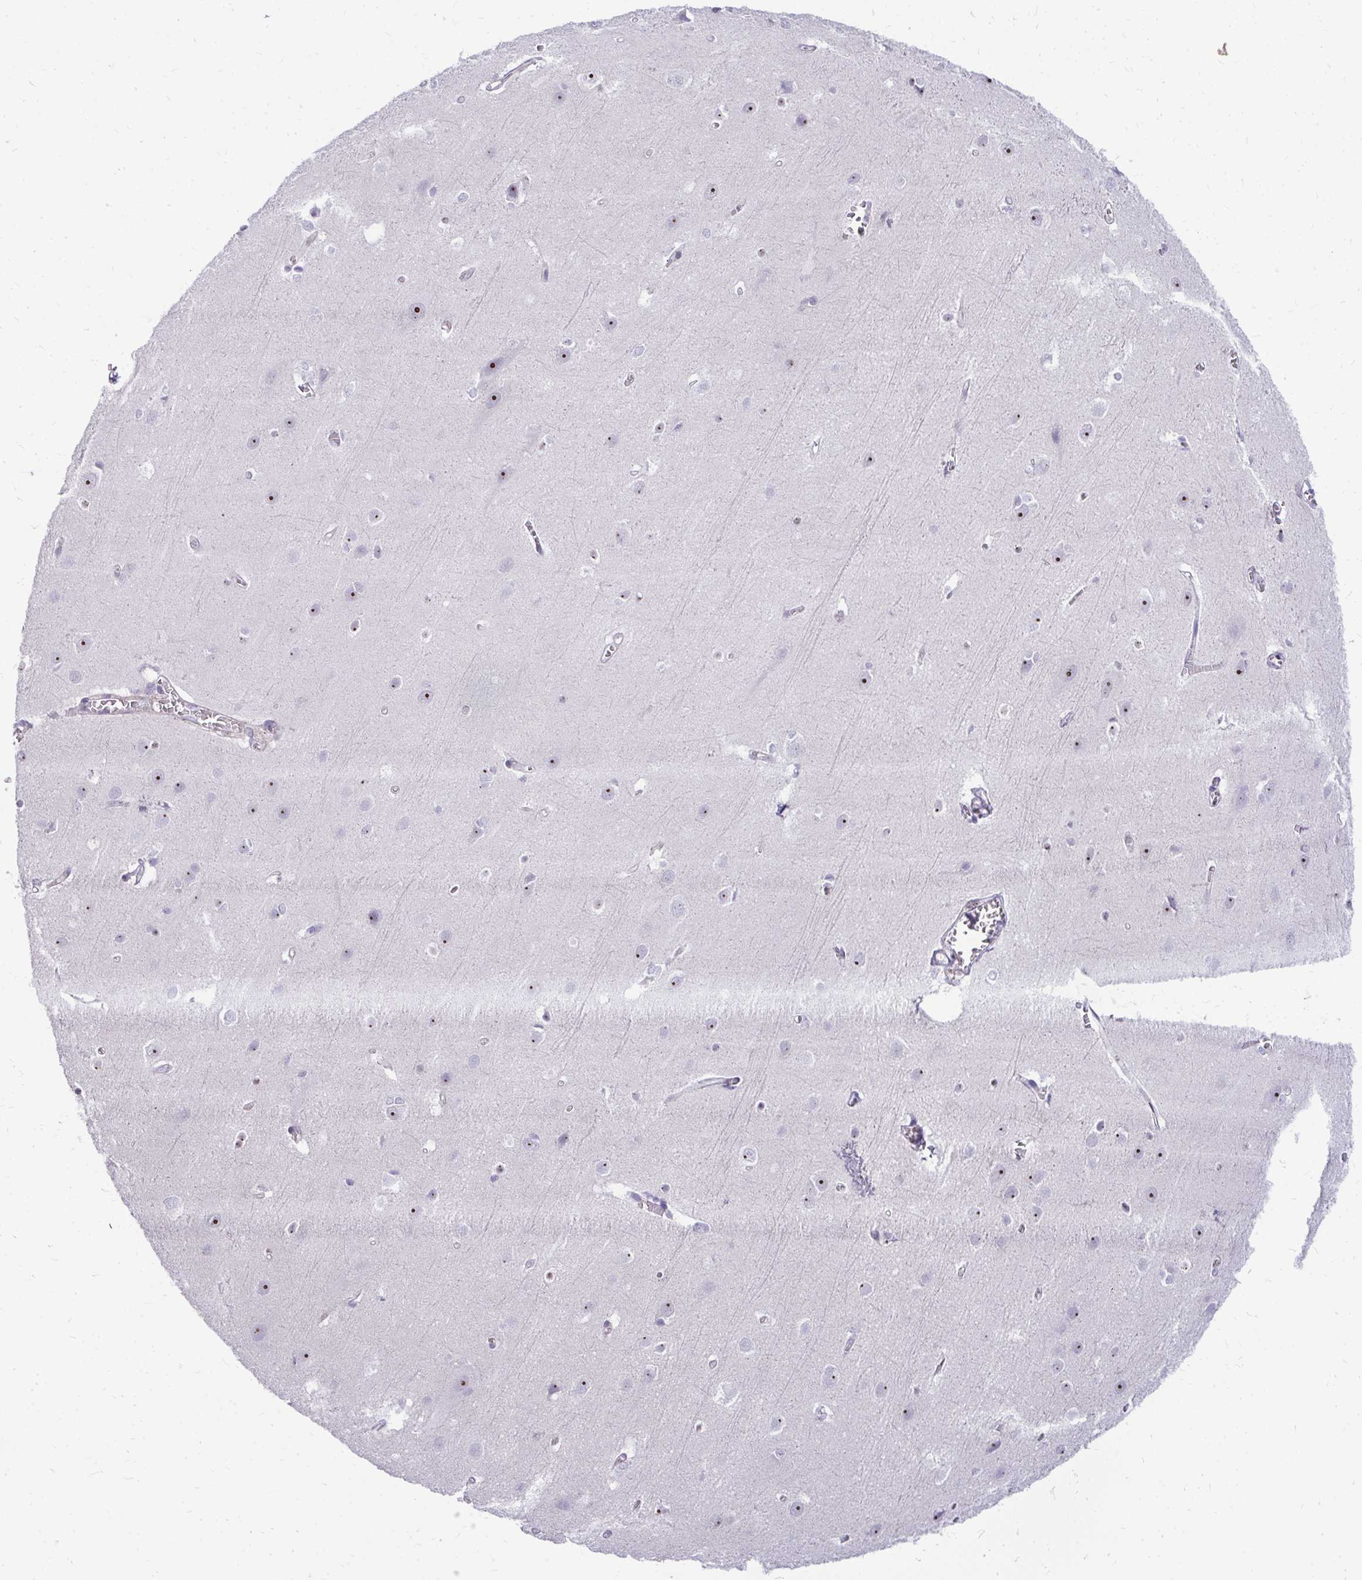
{"staining": {"intensity": "negative", "quantity": "none", "location": "none"}, "tissue": "cerebral cortex", "cell_type": "Endothelial cells", "image_type": "normal", "snomed": [{"axis": "morphology", "description": "Normal tissue, NOS"}, {"axis": "topography", "description": "Cerebral cortex"}], "caption": "Endothelial cells show no significant positivity in unremarkable cerebral cortex. (Immunohistochemistry (ihc), brightfield microscopy, high magnification).", "gene": "FAM9A", "patient": {"sex": "male", "age": 37}}